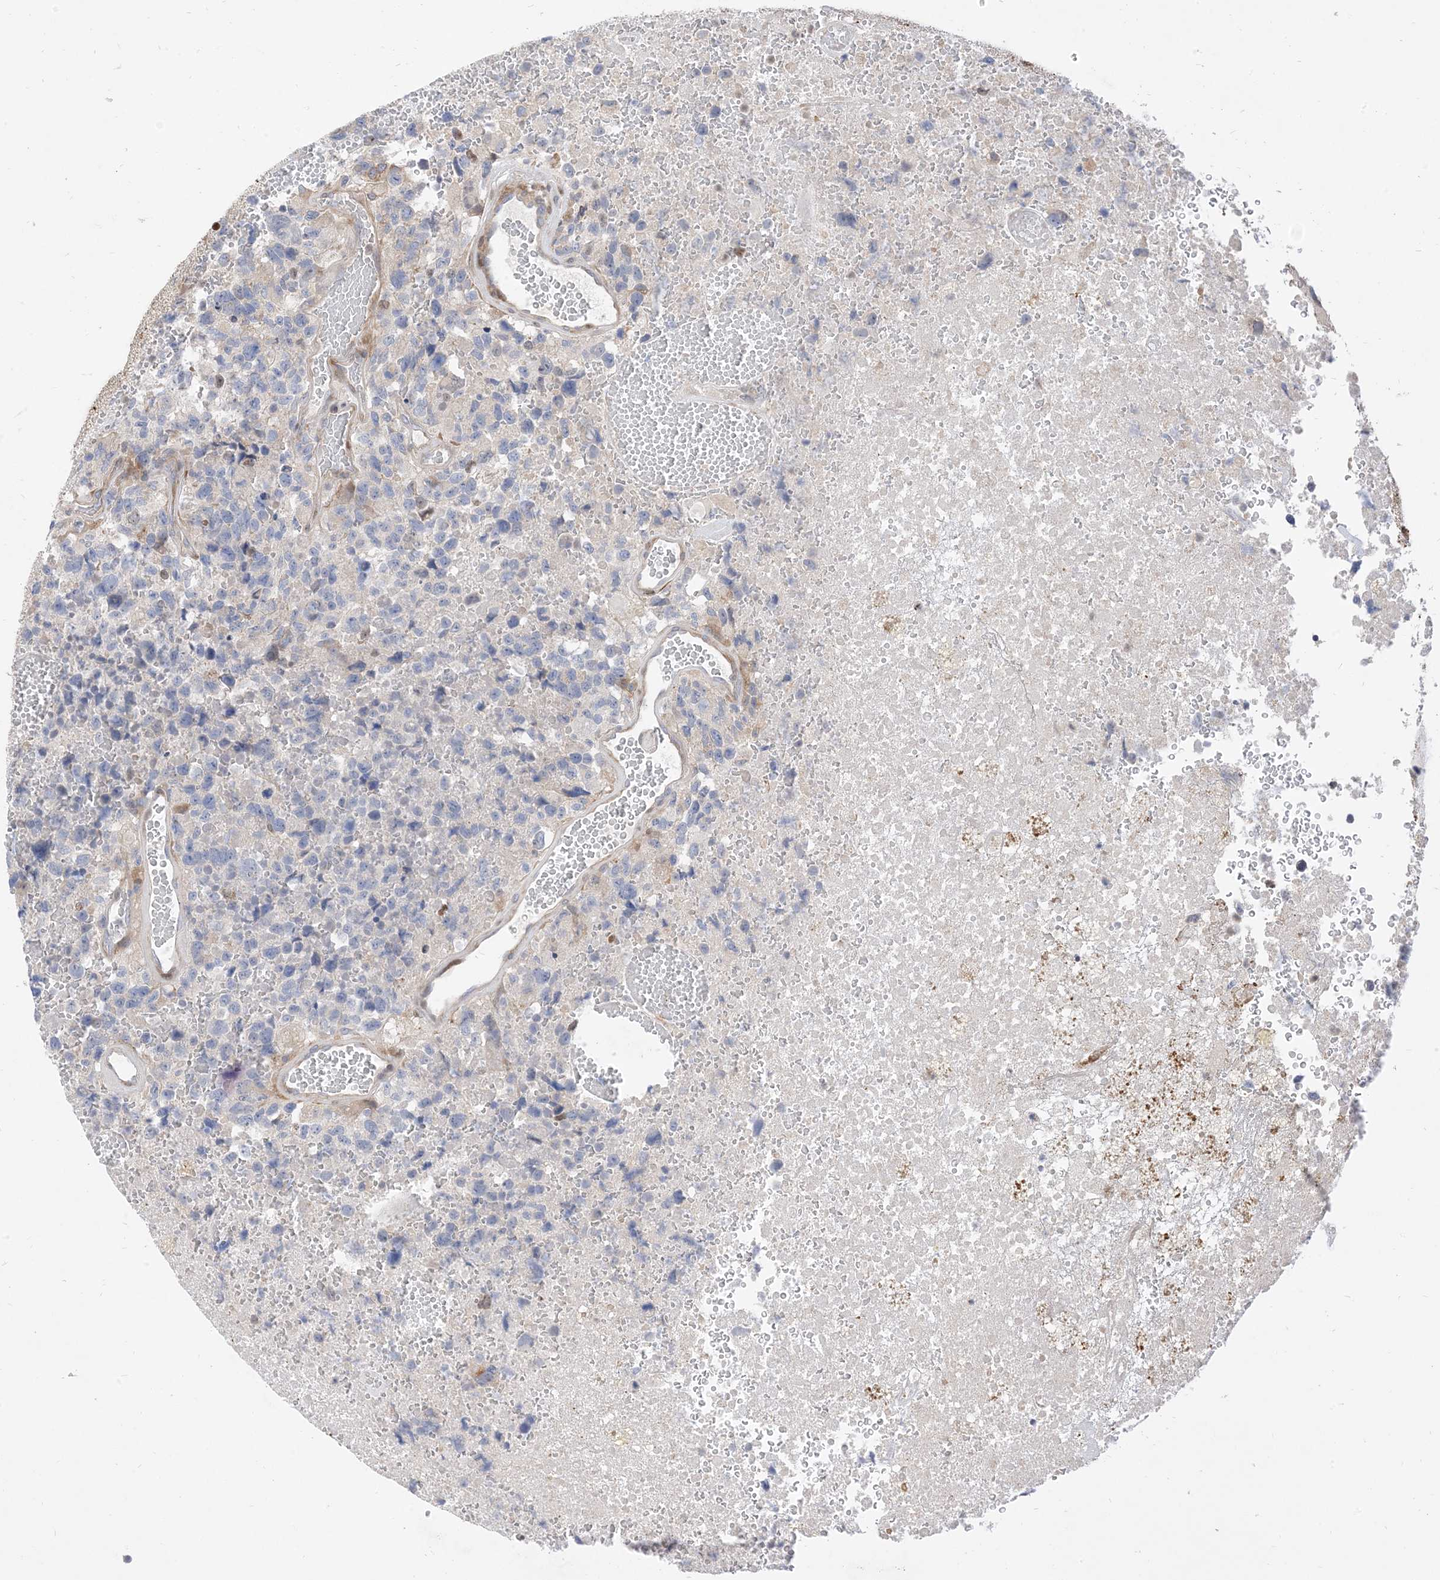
{"staining": {"intensity": "negative", "quantity": "none", "location": "none"}, "tissue": "glioma", "cell_type": "Tumor cells", "image_type": "cancer", "snomed": [{"axis": "morphology", "description": "Glioma, malignant, High grade"}, {"axis": "topography", "description": "Brain"}], "caption": "Malignant high-grade glioma stained for a protein using immunohistochemistry (IHC) demonstrates no expression tumor cells.", "gene": "TYSND1", "patient": {"sex": "male", "age": 69}}